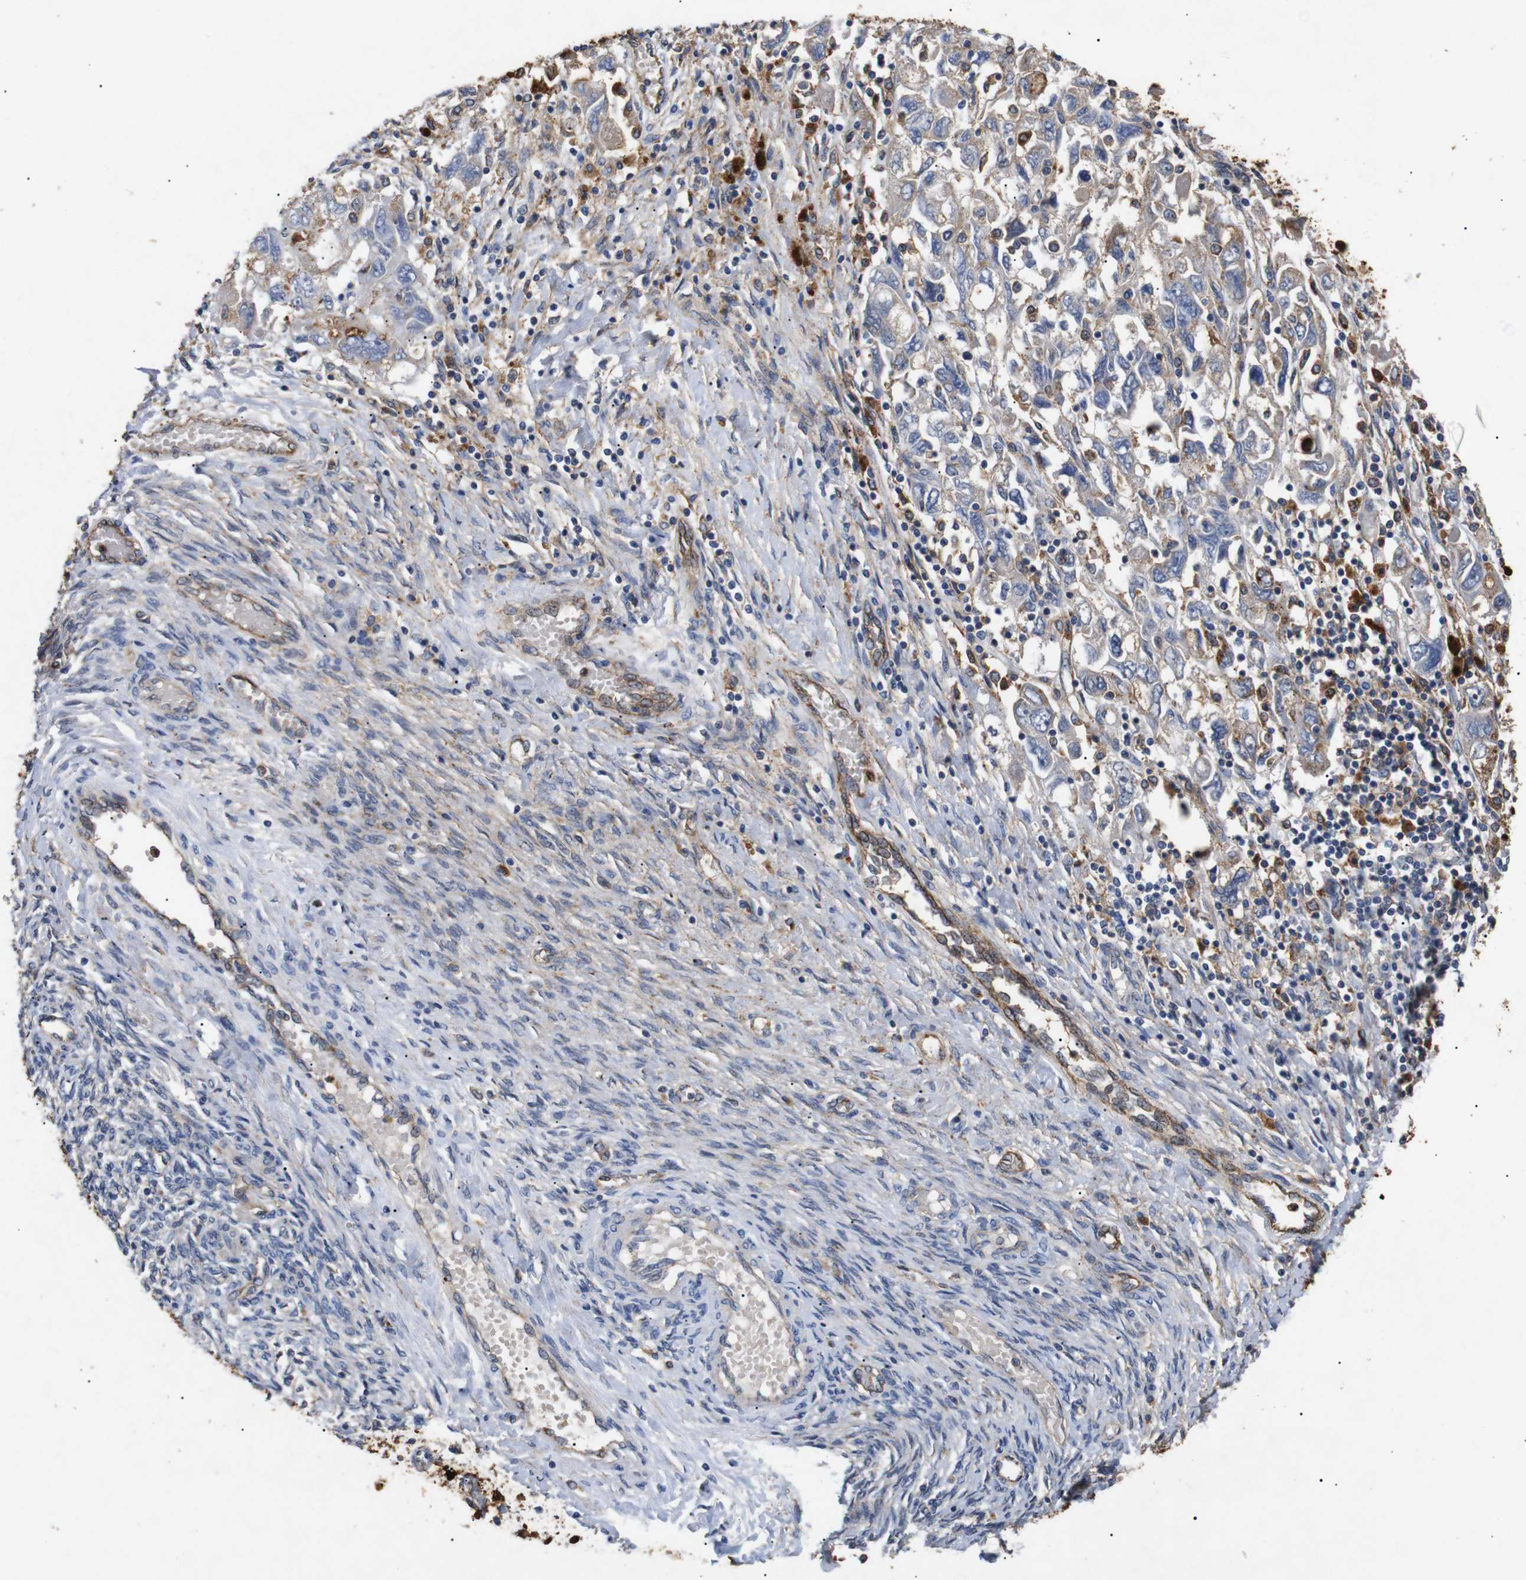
{"staining": {"intensity": "weak", "quantity": "<25%", "location": "cytoplasmic/membranous"}, "tissue": "ovarian cancer", "cell_type": "Tumor cells", "image_type": "cancer", "snomed": [{"axis": "morphology", "description": "Carcinoma, NOS"}, {"axis": "morphology", "description": "Cystadenocarcinoma, serous, NOS"}, {"axis": "topography", "description": "Ovary"}], "caption": "The histopathology image displays no significant expression in tumor cells of ovarian cancer. (DAB (3,3'-diaminobenzidine) IHC, high magnification).", "gene": "SDCBP", "patient": {"sex": "female", "age": 69}}